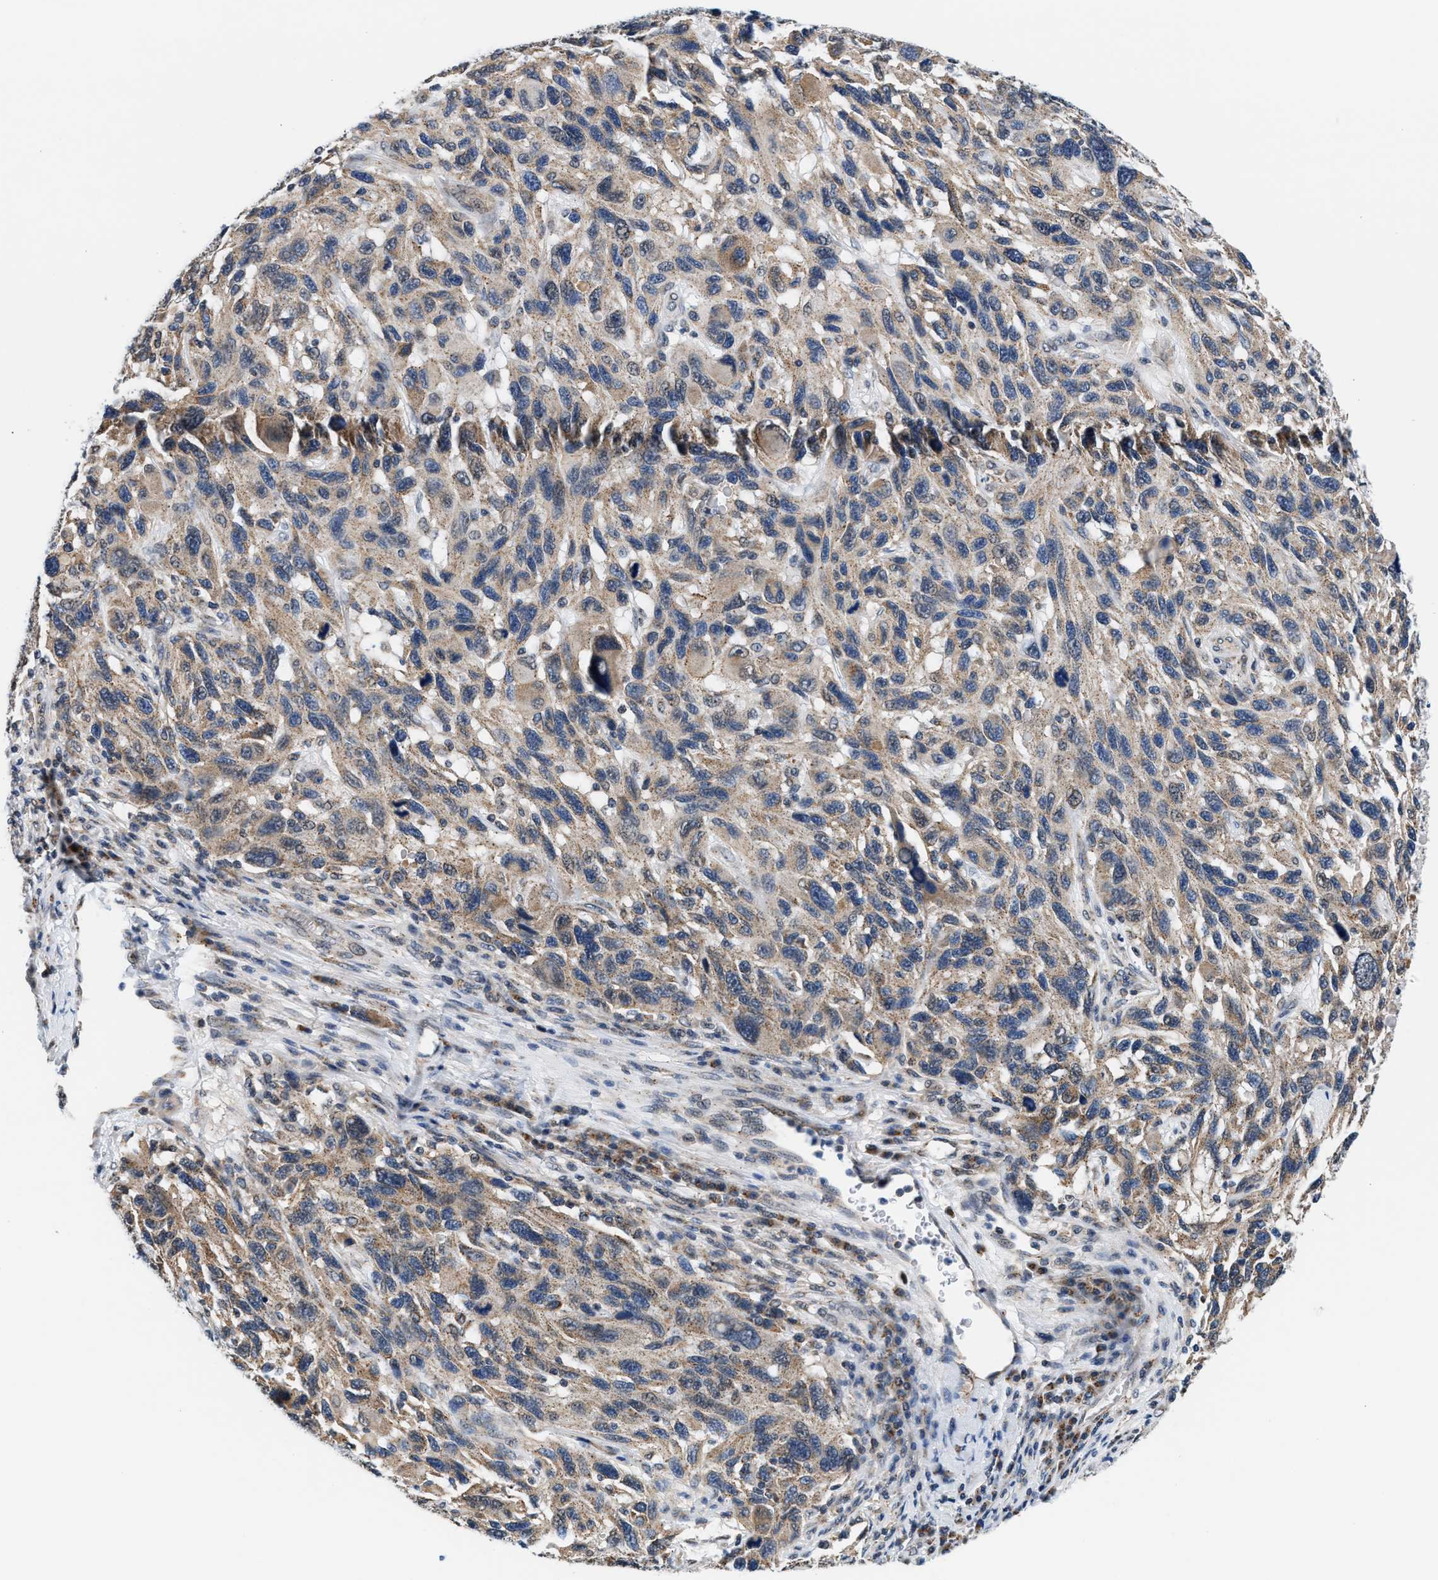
{"staining": {"intensity": "weak", "quantity": ">75%", "location": "cytoplasmic/membranous"}, "tissue": "melanoma", "cell_type": "Tumor cells", "image_type": "cancer", "snomed": [{"axis": "morphology", "description": "Malignant melanoma, NOS"}, {"axis": "topography", "description": "Skin"}], "caption": "Immunohistochemical staining of melanoma demonstrates weak cytoplasmic/membranous protein expression in about >75% of tumor cells. (DAB (3,3'-diaminobenzidine) = brown stain, brightfield microscopy at high magnification).", "gene": "KCNMB2", "patient": {"sex": "male", "age": 53}}